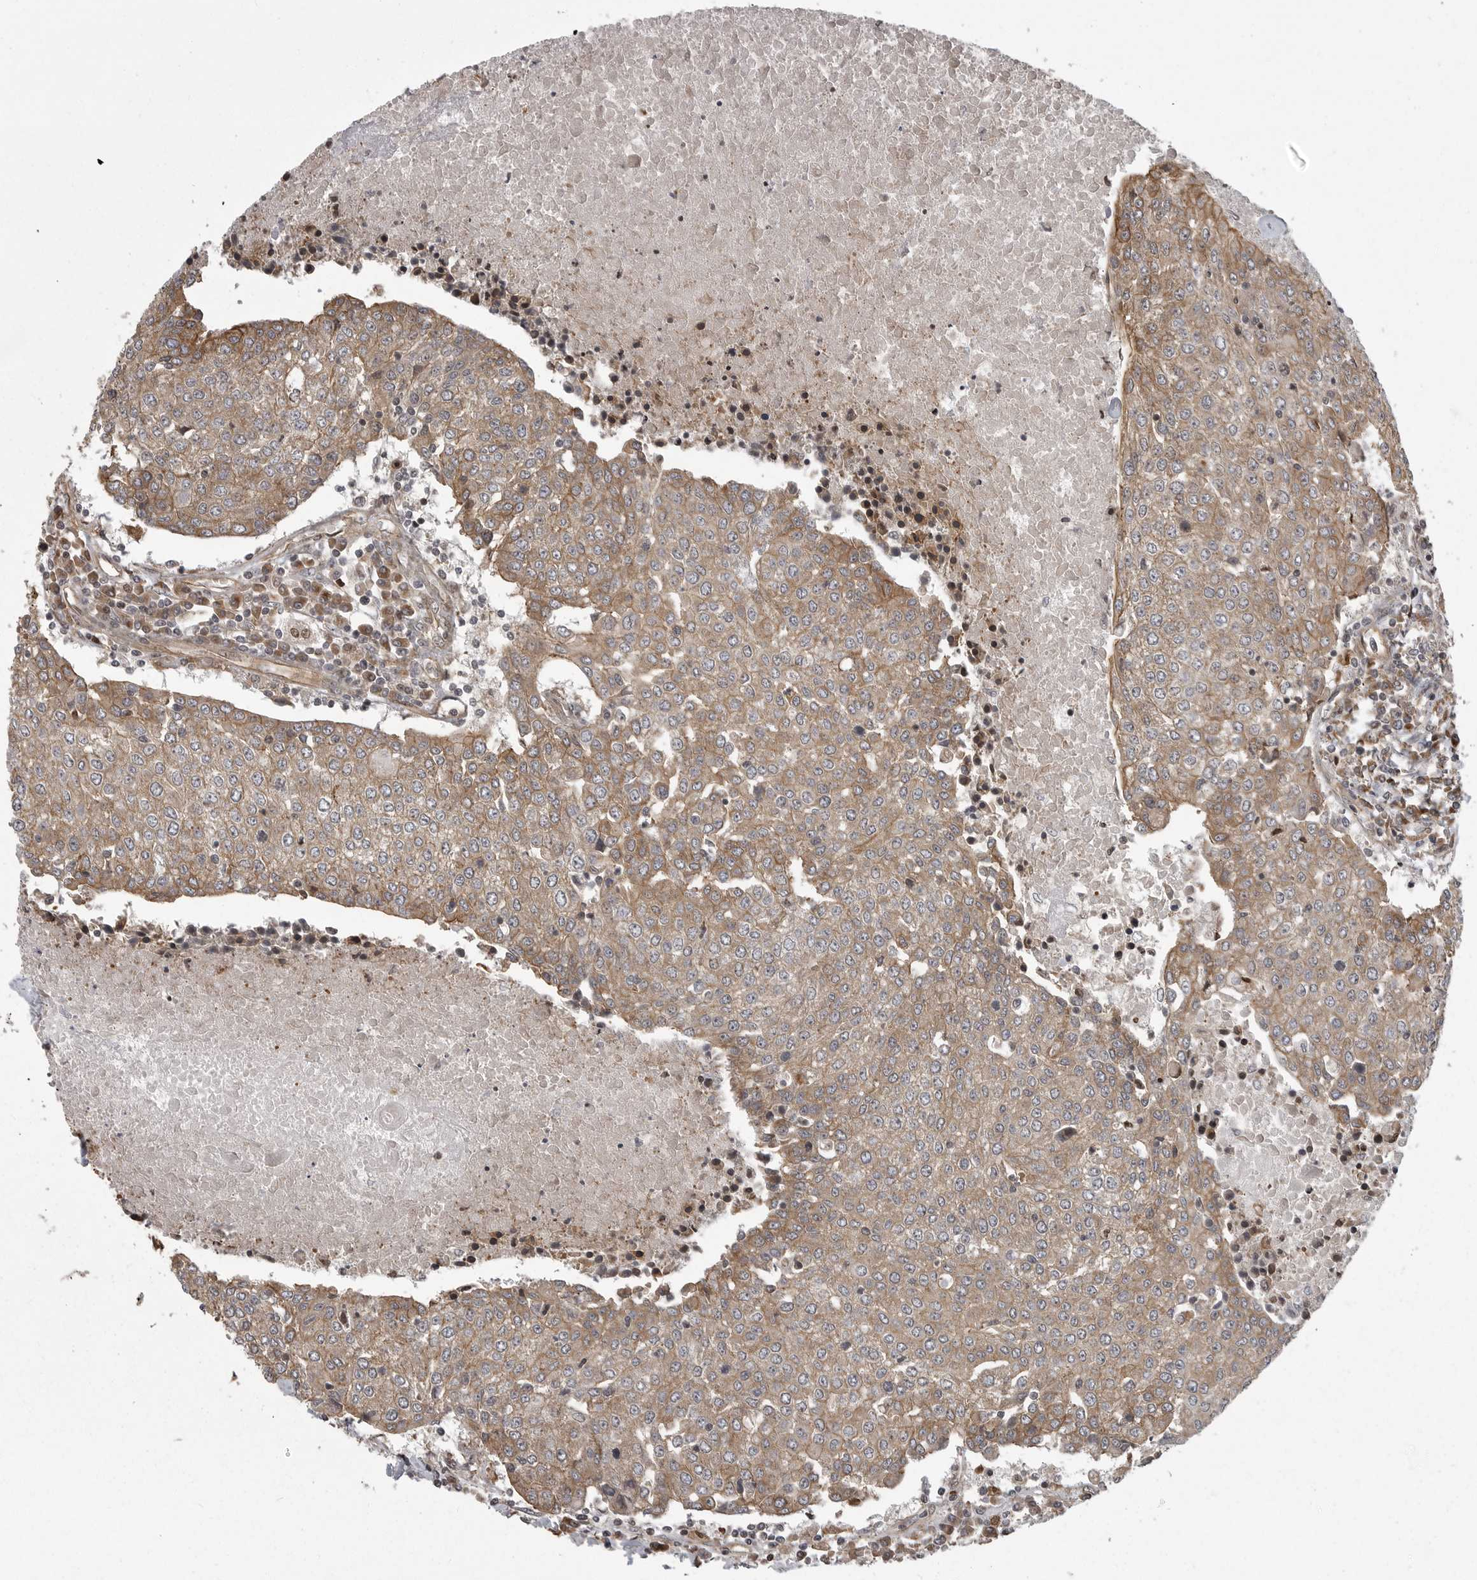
{"staining": {"intensity": "moderate", "quantity": ">75%", "location": "cytoplasmic/membranous"}, "tissue": "urothelial cancer", "cell_type": "Tumor cells", "image_type": "cancer", "snomed": [{"axis": "morphology", "description": "Urothelial carcinoma, High grade"}, {"axis": "topography", "description": "Urinary bladder"}], "caption": "Immunohistochemical staining of urothelial cancer displays medium levels of moderate cytoplasmic/membranous expression in about >75% of tumor cells.", "gene": "DNAJC8", "patient": {"sex": "female", "age": 85}}